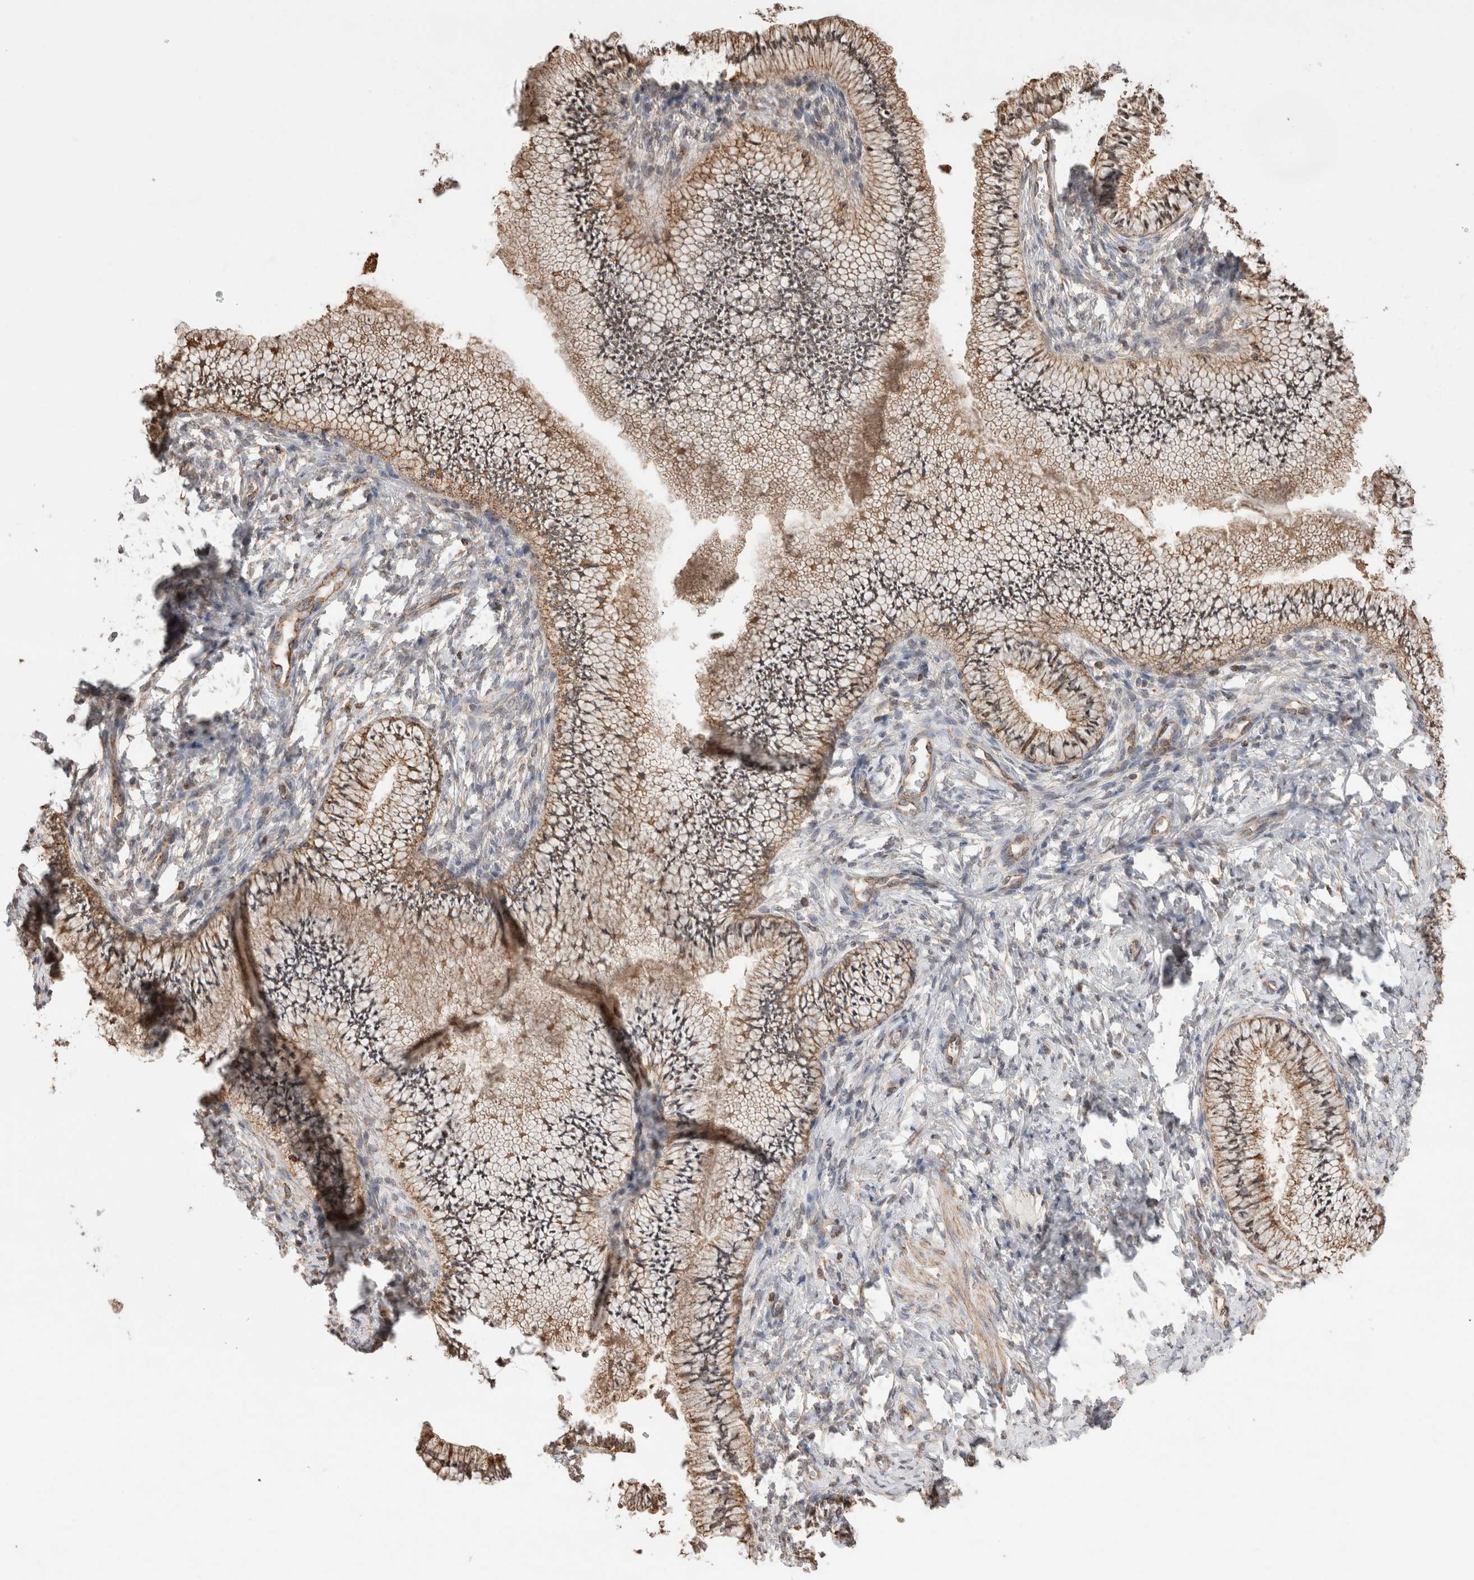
{"staining": {"intensity": "strong", "quantity": "25%-75%", "location": "cytoplasmic/membranous"}, "tissue": "cervix", "cell_type": "Glandular cells", "image_type": "normal", "snomed": [{"axis": "morphology", "description": "Normal tissue, NOS"}, {"axis": "topography", "description": "Cervix"}], "caption": "IHC photomicrograph of unremarkable cervix stained for a protein (brown), which exhibits high levels of strong cytoplasmic/membranous positivity in approximately 25%-75% of glandular cells.", "gene": "IMMP2L", "patient": {"sex": "female", "age": 36}}